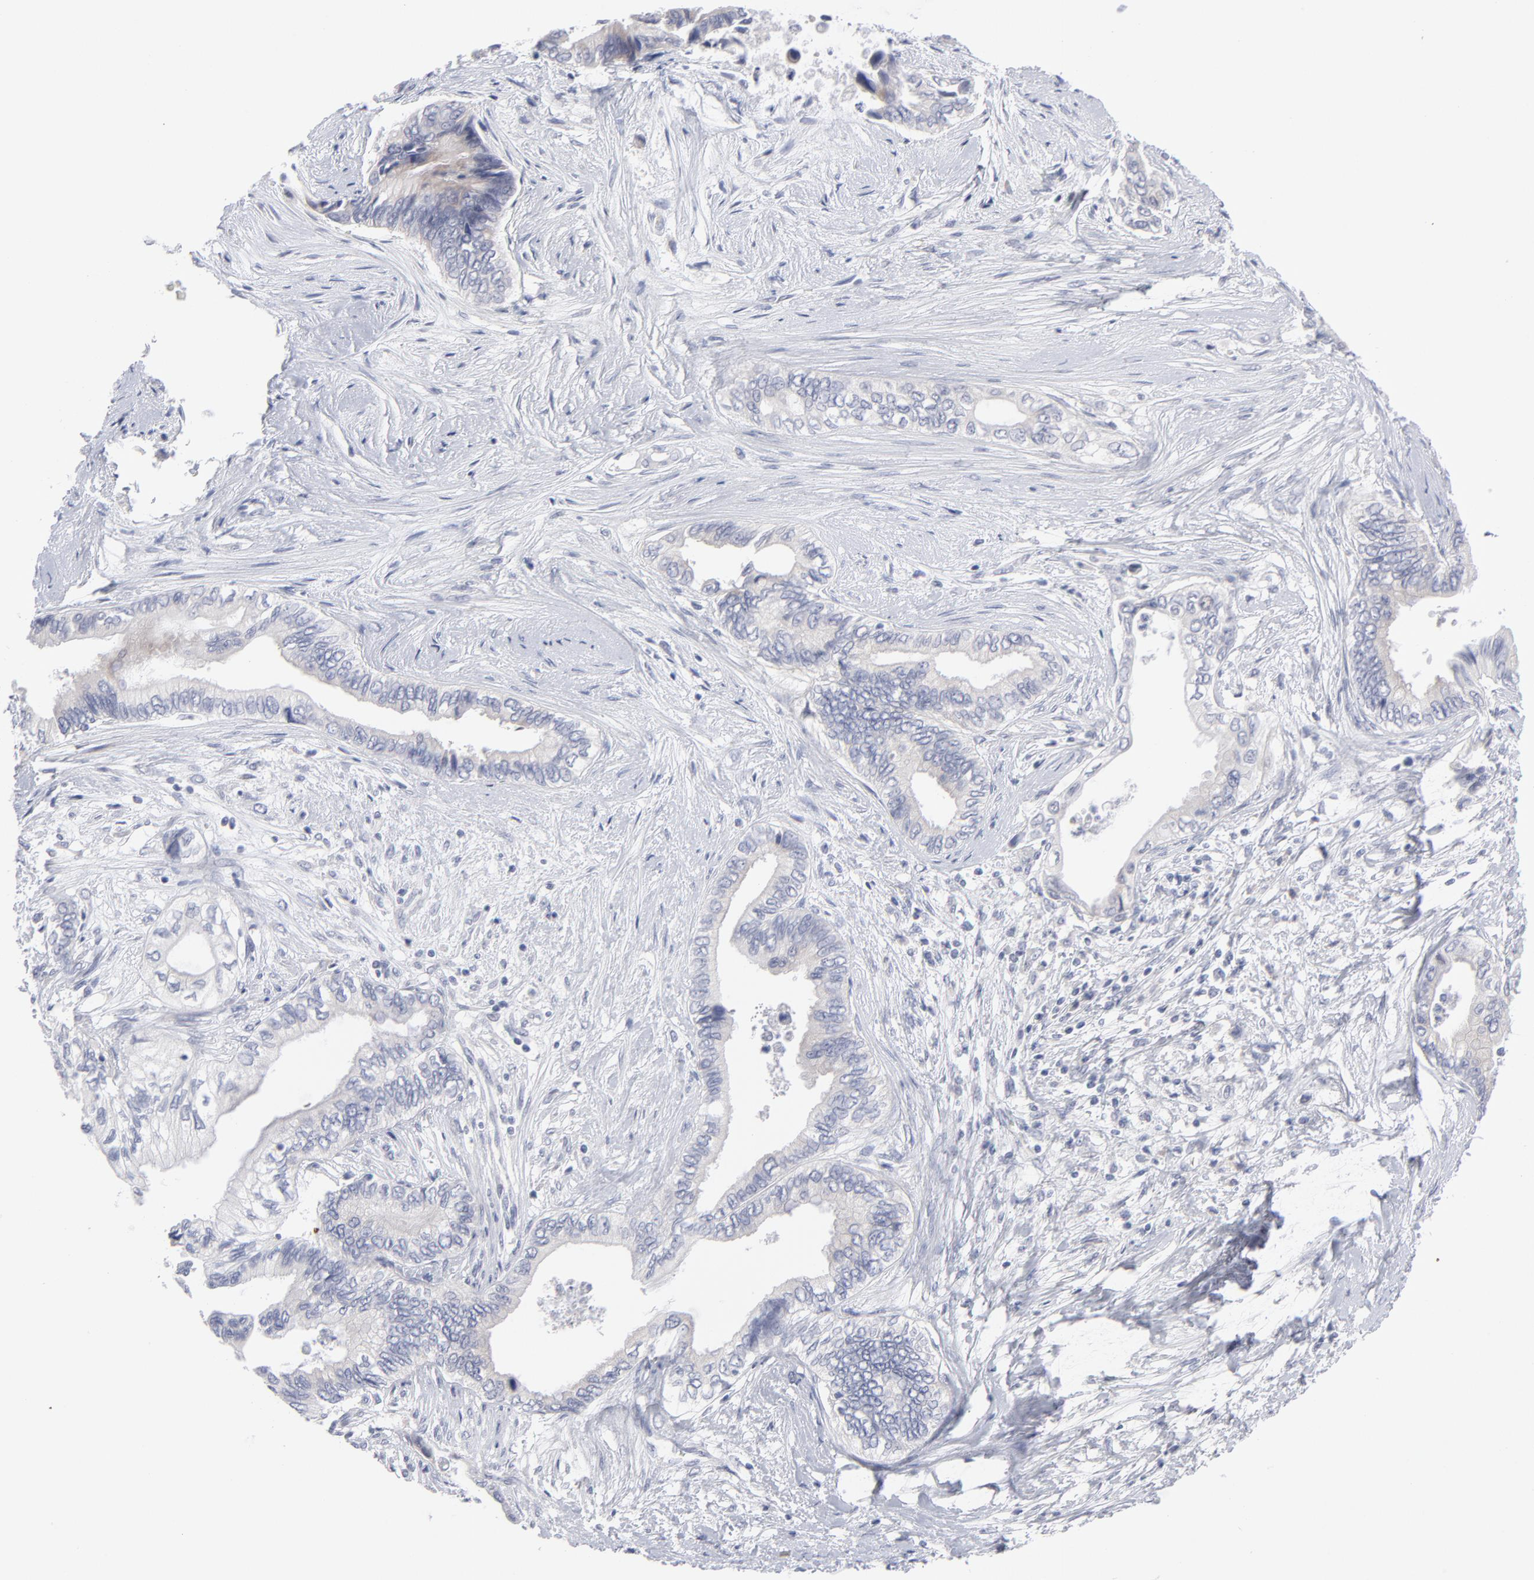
{"staining": {"intensity": "negative", "quantity": "none", "location": "none"}, "tissue": "pancreatic cancer", "cell_type": "Tumor cells", "image_type": "cancer", "snomed": [{"axis": "morphology", "description": "Adenocarcinoma, NOS"}, {"axis": "topography", "description": "Pancreas"}], "caption": "There is no significant positivity in tumor cells of pancreatic adenocarcinoma.", "gene": "RPS24", "patient": {"sex": "female", "age": 66}}